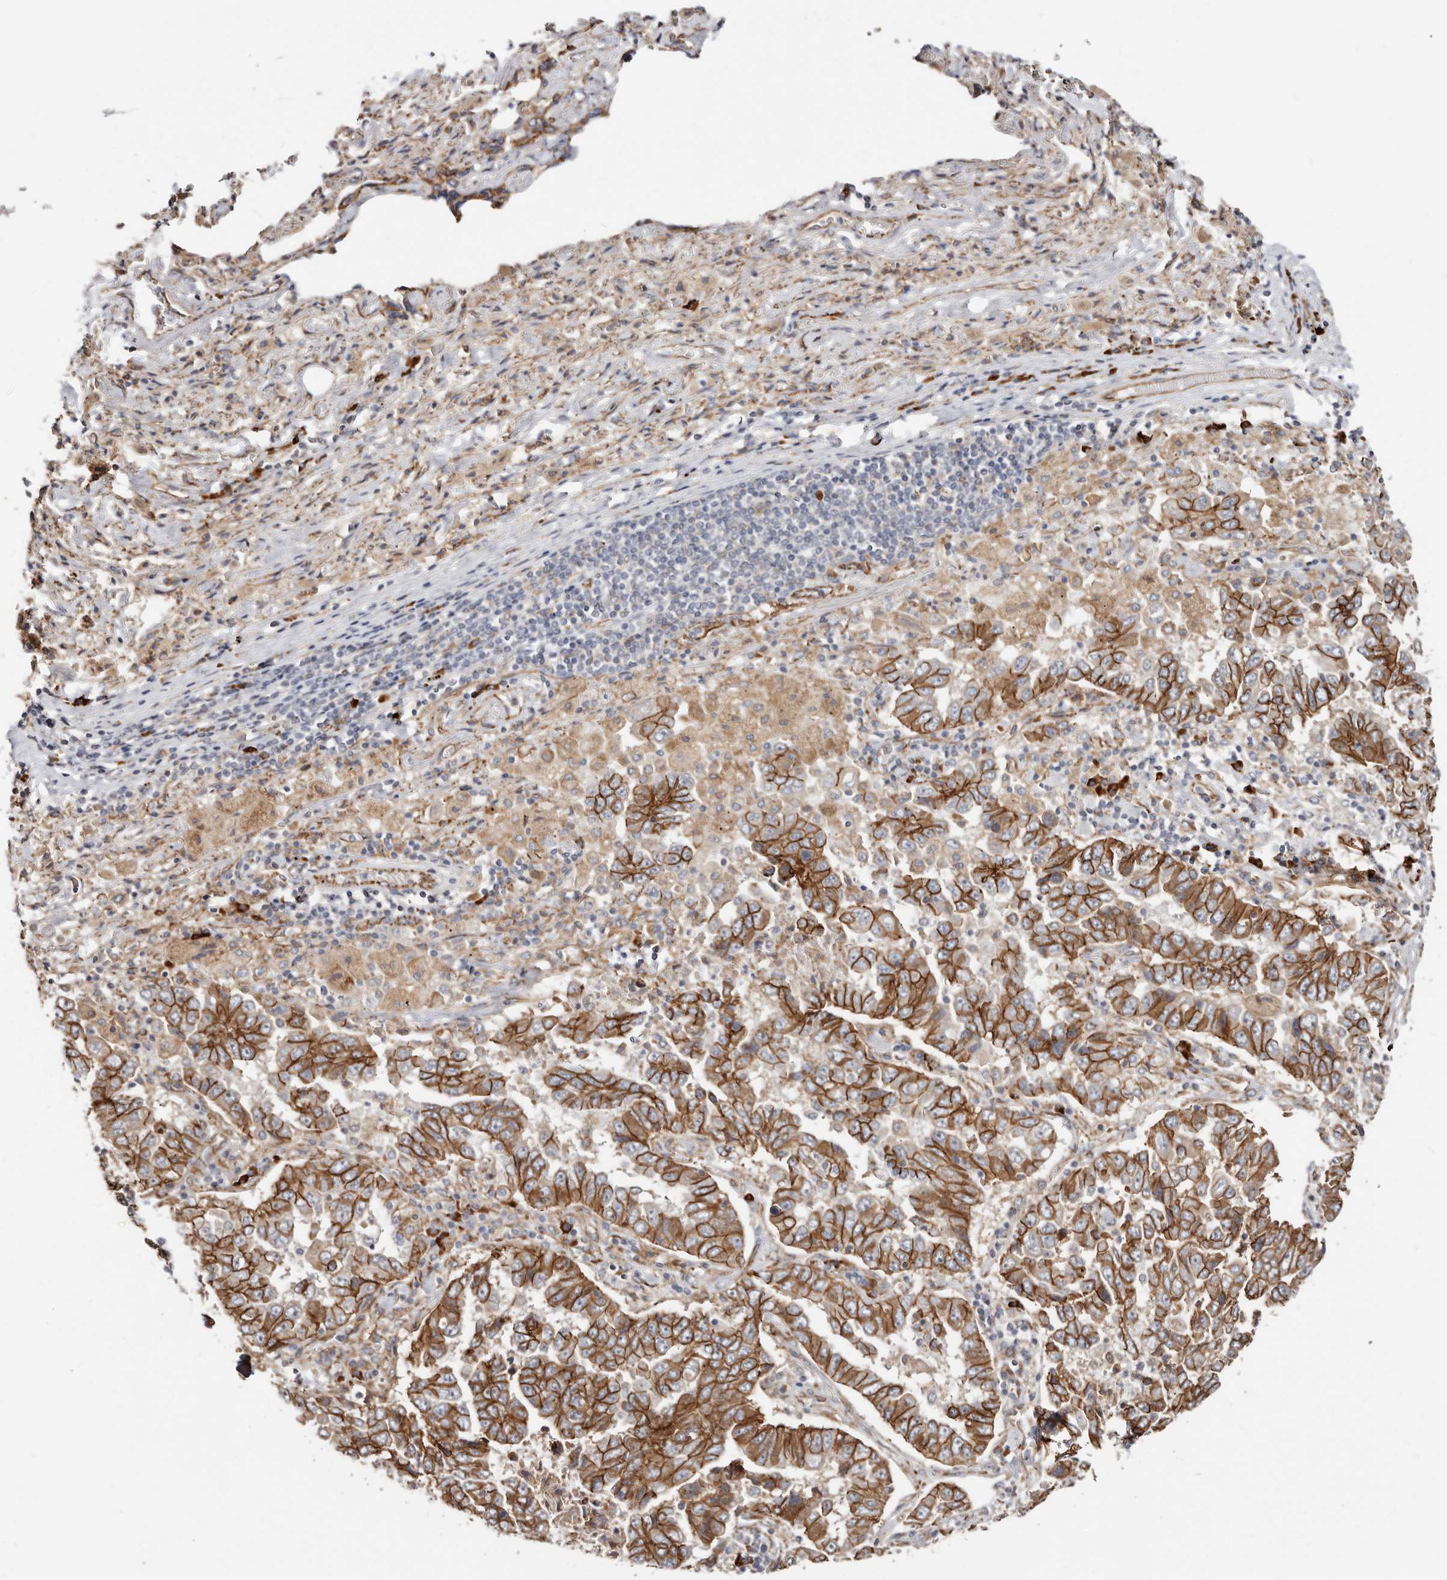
{"staining": {"intensity": "strong", "quantity": ">75%", "location": "cytoplasmic/membranous"}, "tissue": "lung cancer", "cell_type": "Tumor cells", "image_type": "cancer", "snomed": [{"axis": "morphology", "description": "Adenocarcinoma, NOS"}, {"axis": "topography", "description": "Lung"}], "caption": "The image reveals immunohistochemical staining of lung adenocarcinoma. There is strong cytoplasmic/membranous positivity is identified in about >75% of tumor cells.", "gene": "CTNNB1", "patient": {"sex": "female", "age": 51}}